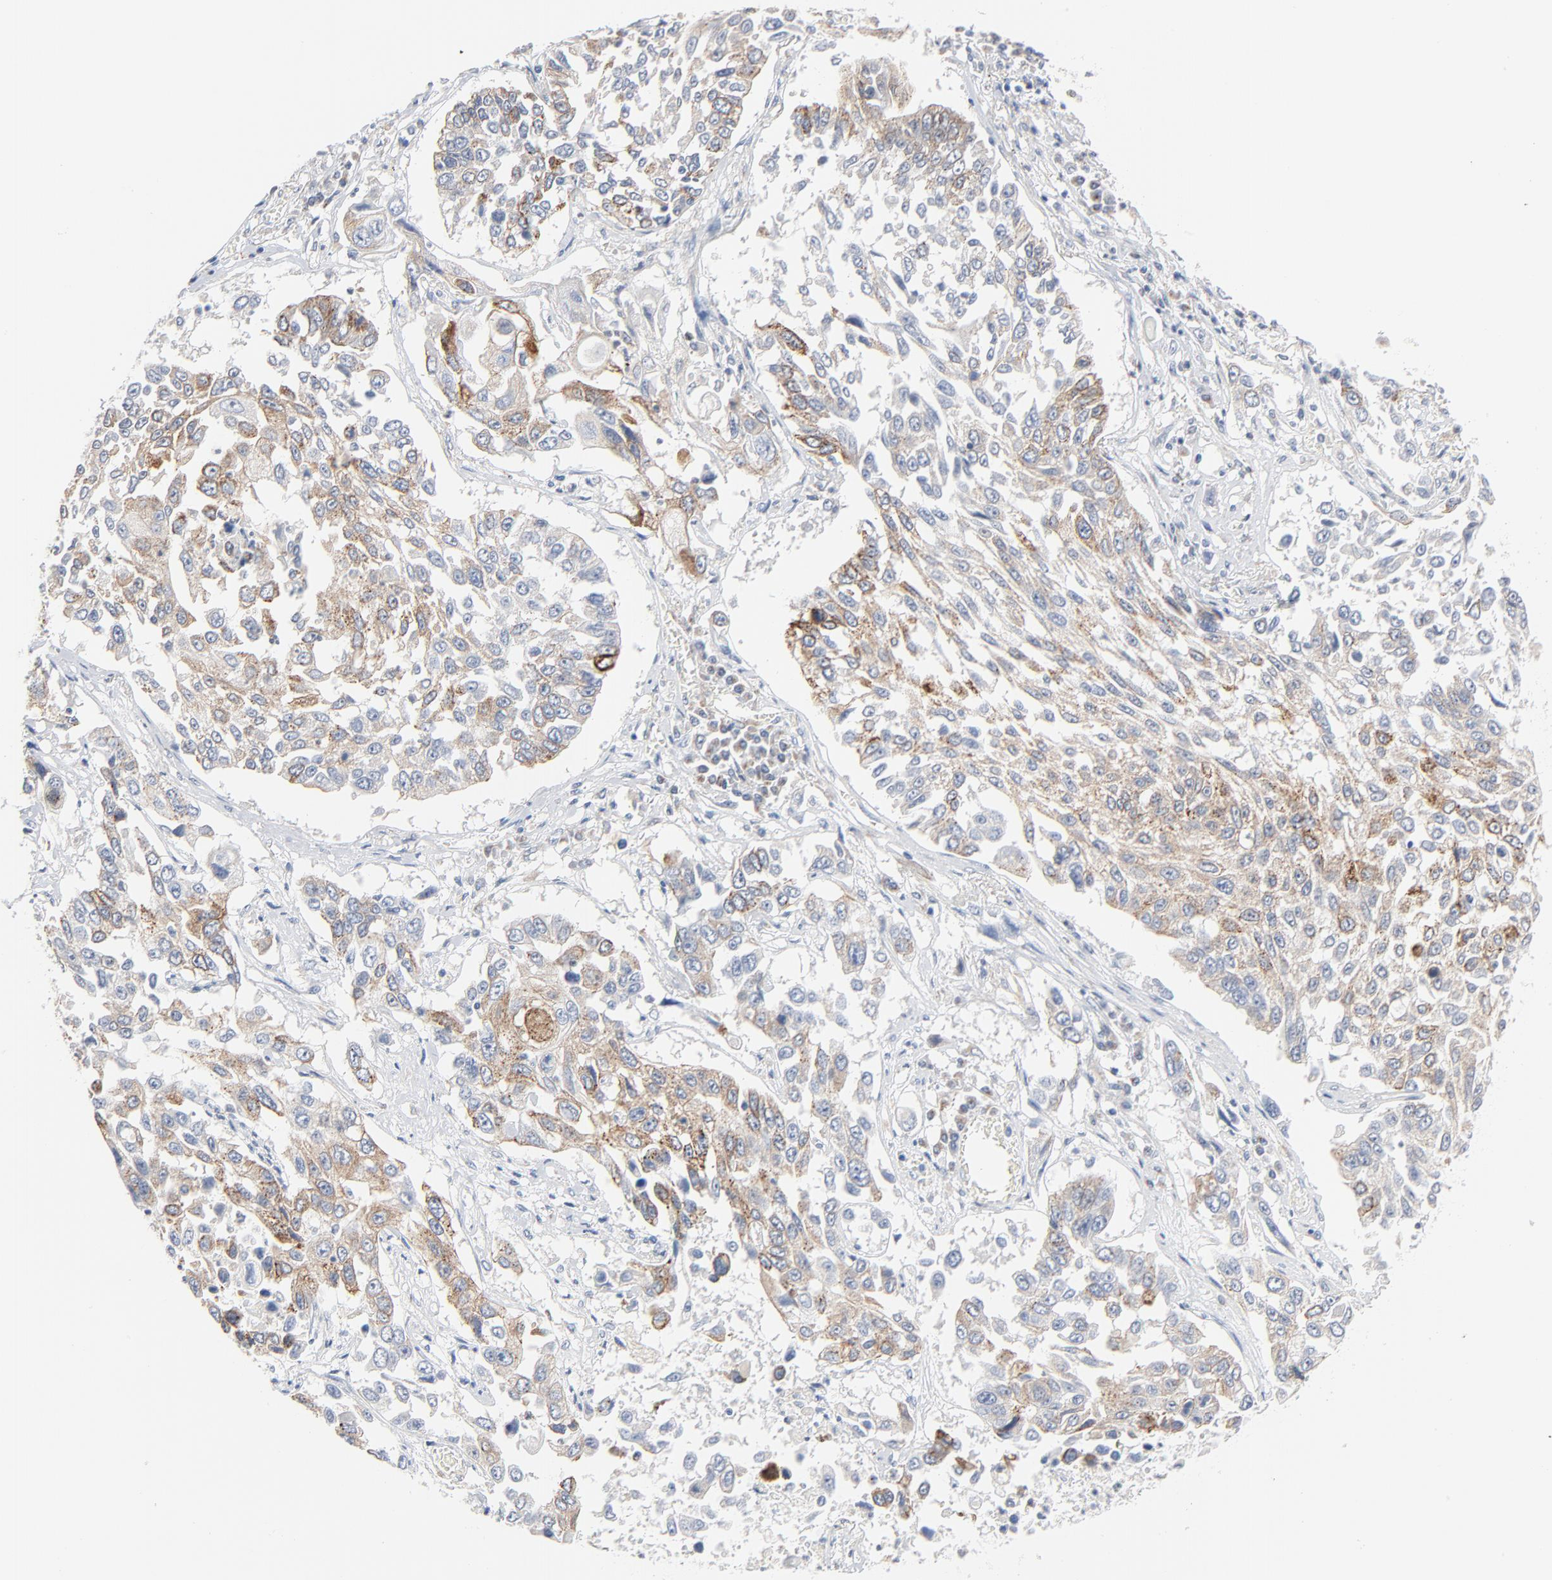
{"staining": {"intensity": "moderate", "quantity": "25%-75%", "location": "cytoplasmic/membranous"}, "tissue": "lung cancer", "cell_type": "Tumor cells", "image_type": "cancer", "snomed": [{"axis": "morphology", "description": "Squamous cell carcinoma, NOS"}, {"axis": "topography", "description": "Lung"}], "caption": "Immunohistochemical staining of human lung squamous cell carcinoma reveals moderate cytoplasmic/membranous protein expression in about 25%-75% of tumor cells. Nuclei are stained in blue.", "gene": "IFT43", "patient": {"sex": "male", "age": 71}}